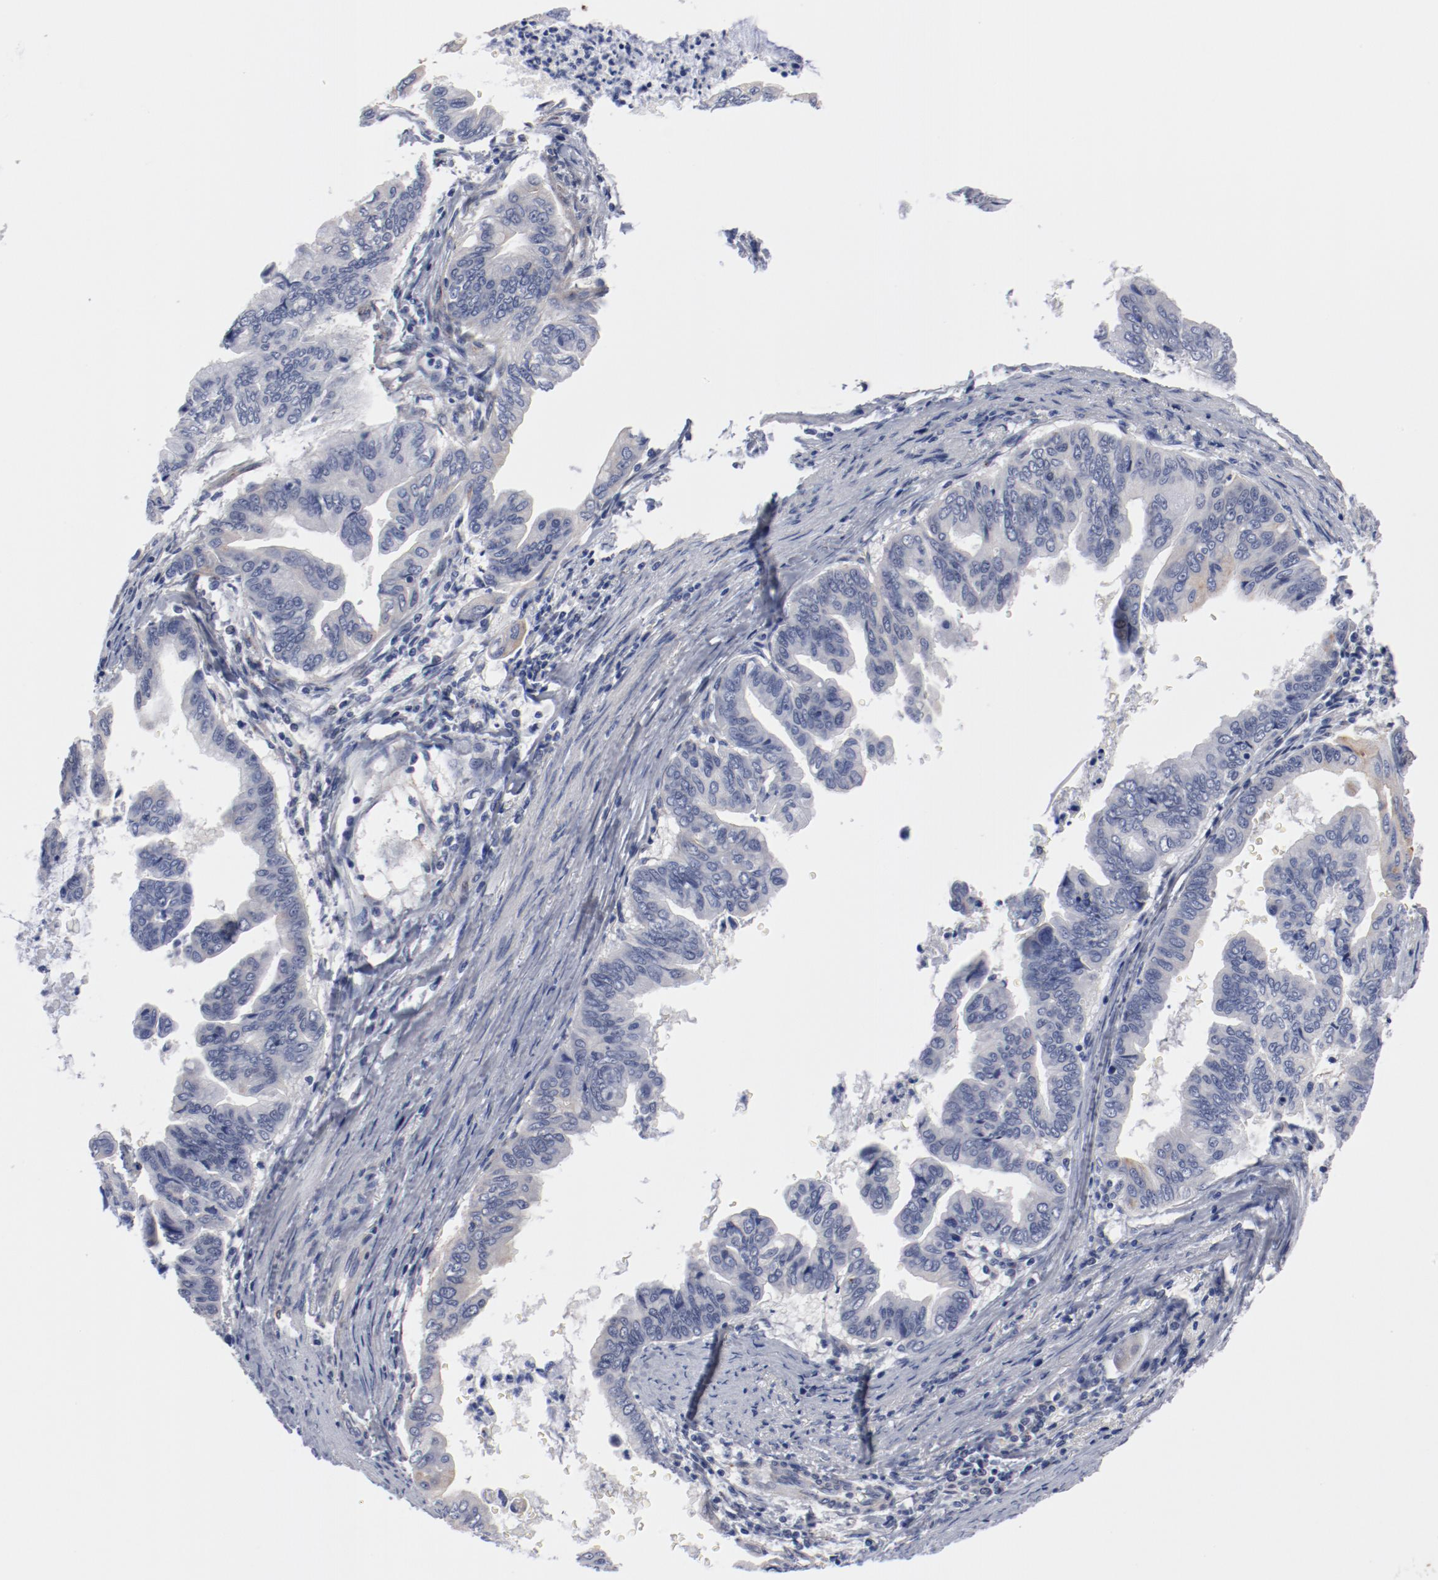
{"staining": {"intensity": "negative", "quantity": "none", "location": "none"}, "tissue": "stomach cancer", "cell_type": "Tumor cells", "image_type": "cancer", "snomed": [{"axis": "morphology", "description": "Adenocarcinoma, NOS"}, {"axis": "topography", "description": "Stomach, upper"}], "caption": "The immunohistochemistry image has no significant expression in tumor cells of stomach cancer tissue.", "gene": "GPR143", "patient": {"sex": "male", "age": 80}}